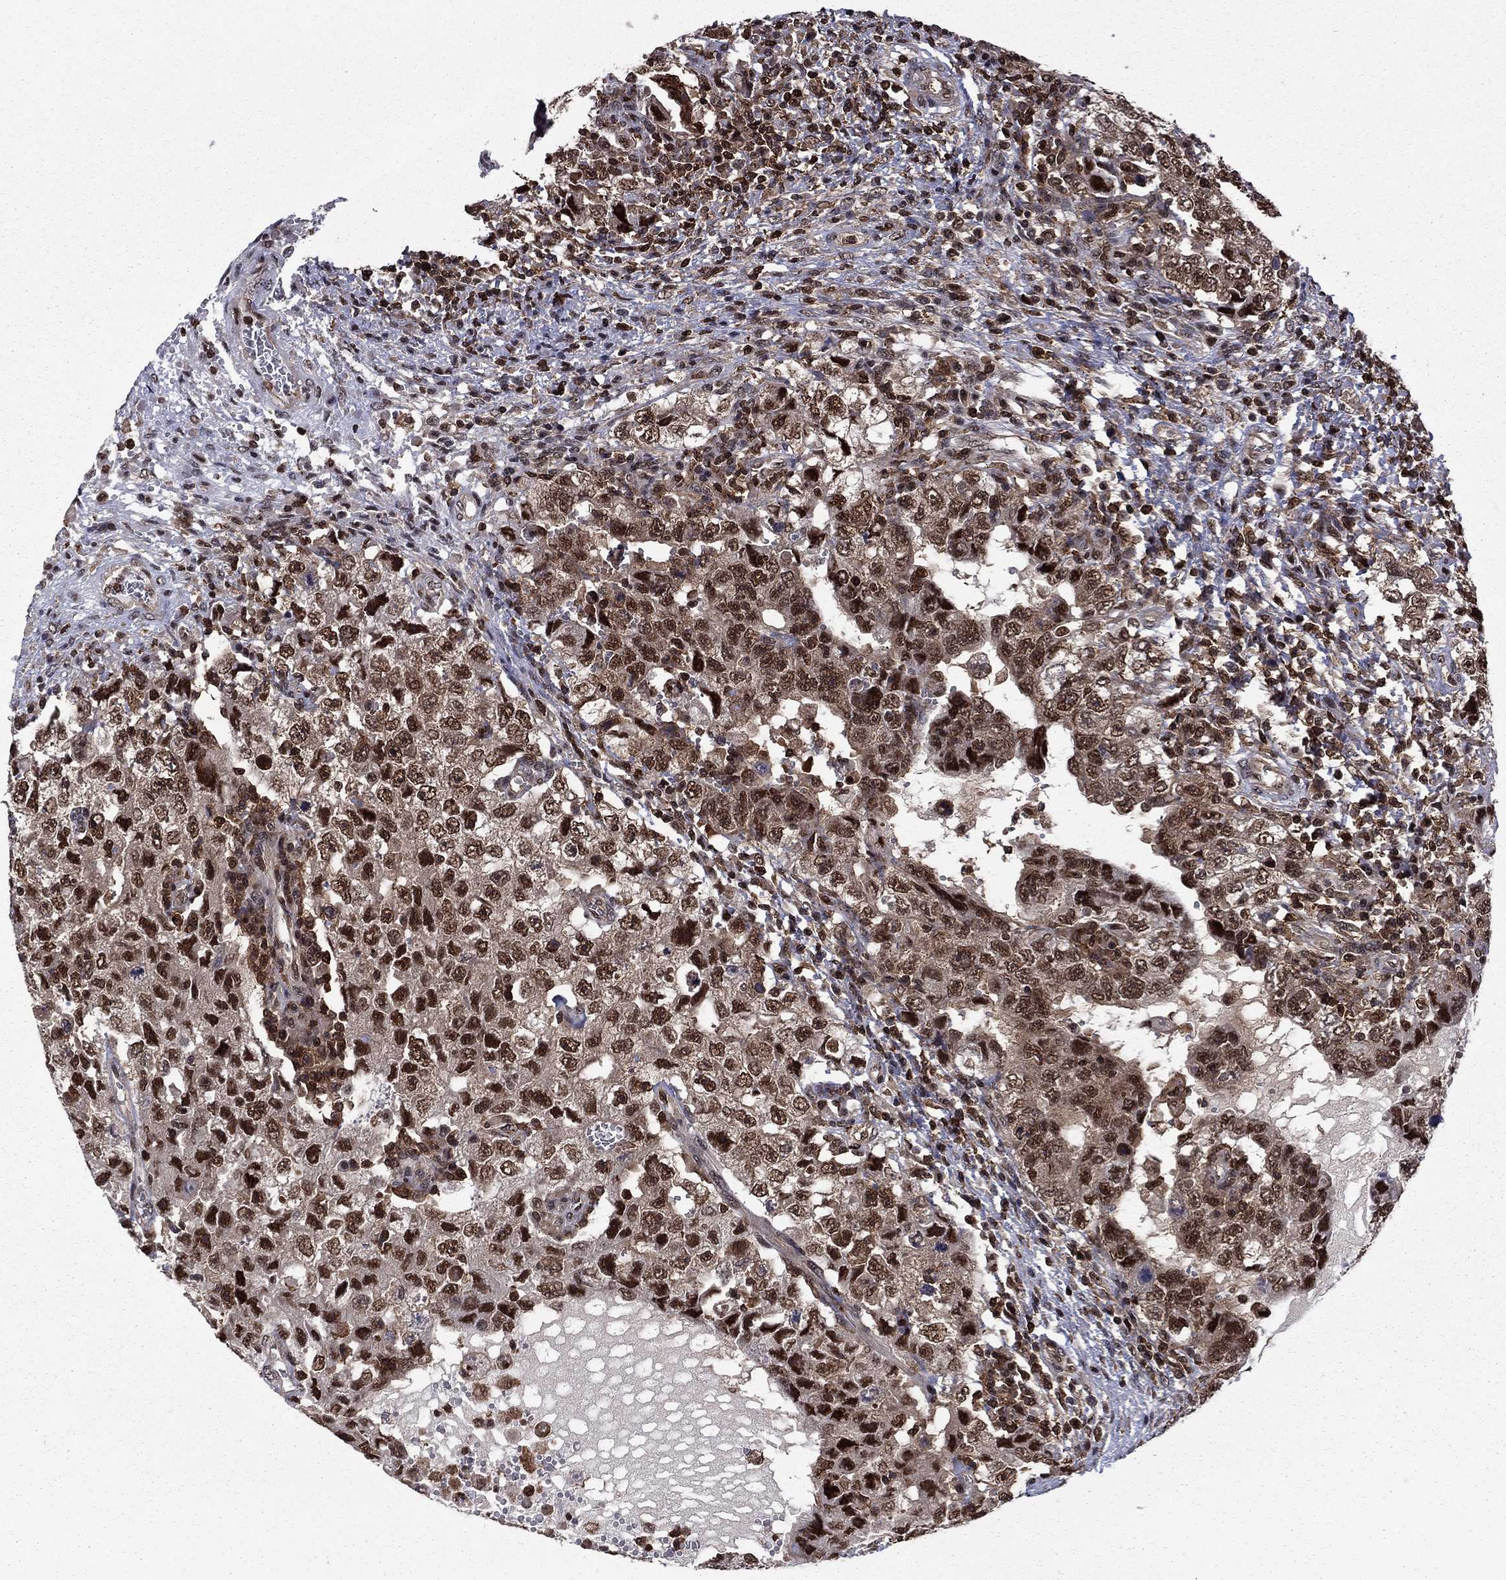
{"staining": {"intensity": "strong", "quantity": "25%-75%", "location": "nuclear"}, "tissue": "testis cancer", "cell_type": "Tumor cells", "image_type": "cancer", "snomed": [{"axis": "morphology", "description": "Carcinoma, Embryonal, NOS"}, {"axis": "topography", "description": "Testis"}], "caption": "Immunohistochemistry image of testis cancer stained for a protein (brown), which displays high levels of strong nuclear expression in approximately 25%-75% of tumor cells.", "gene": "PSMD2", "patient": {"sex": "male", "age": 26}}